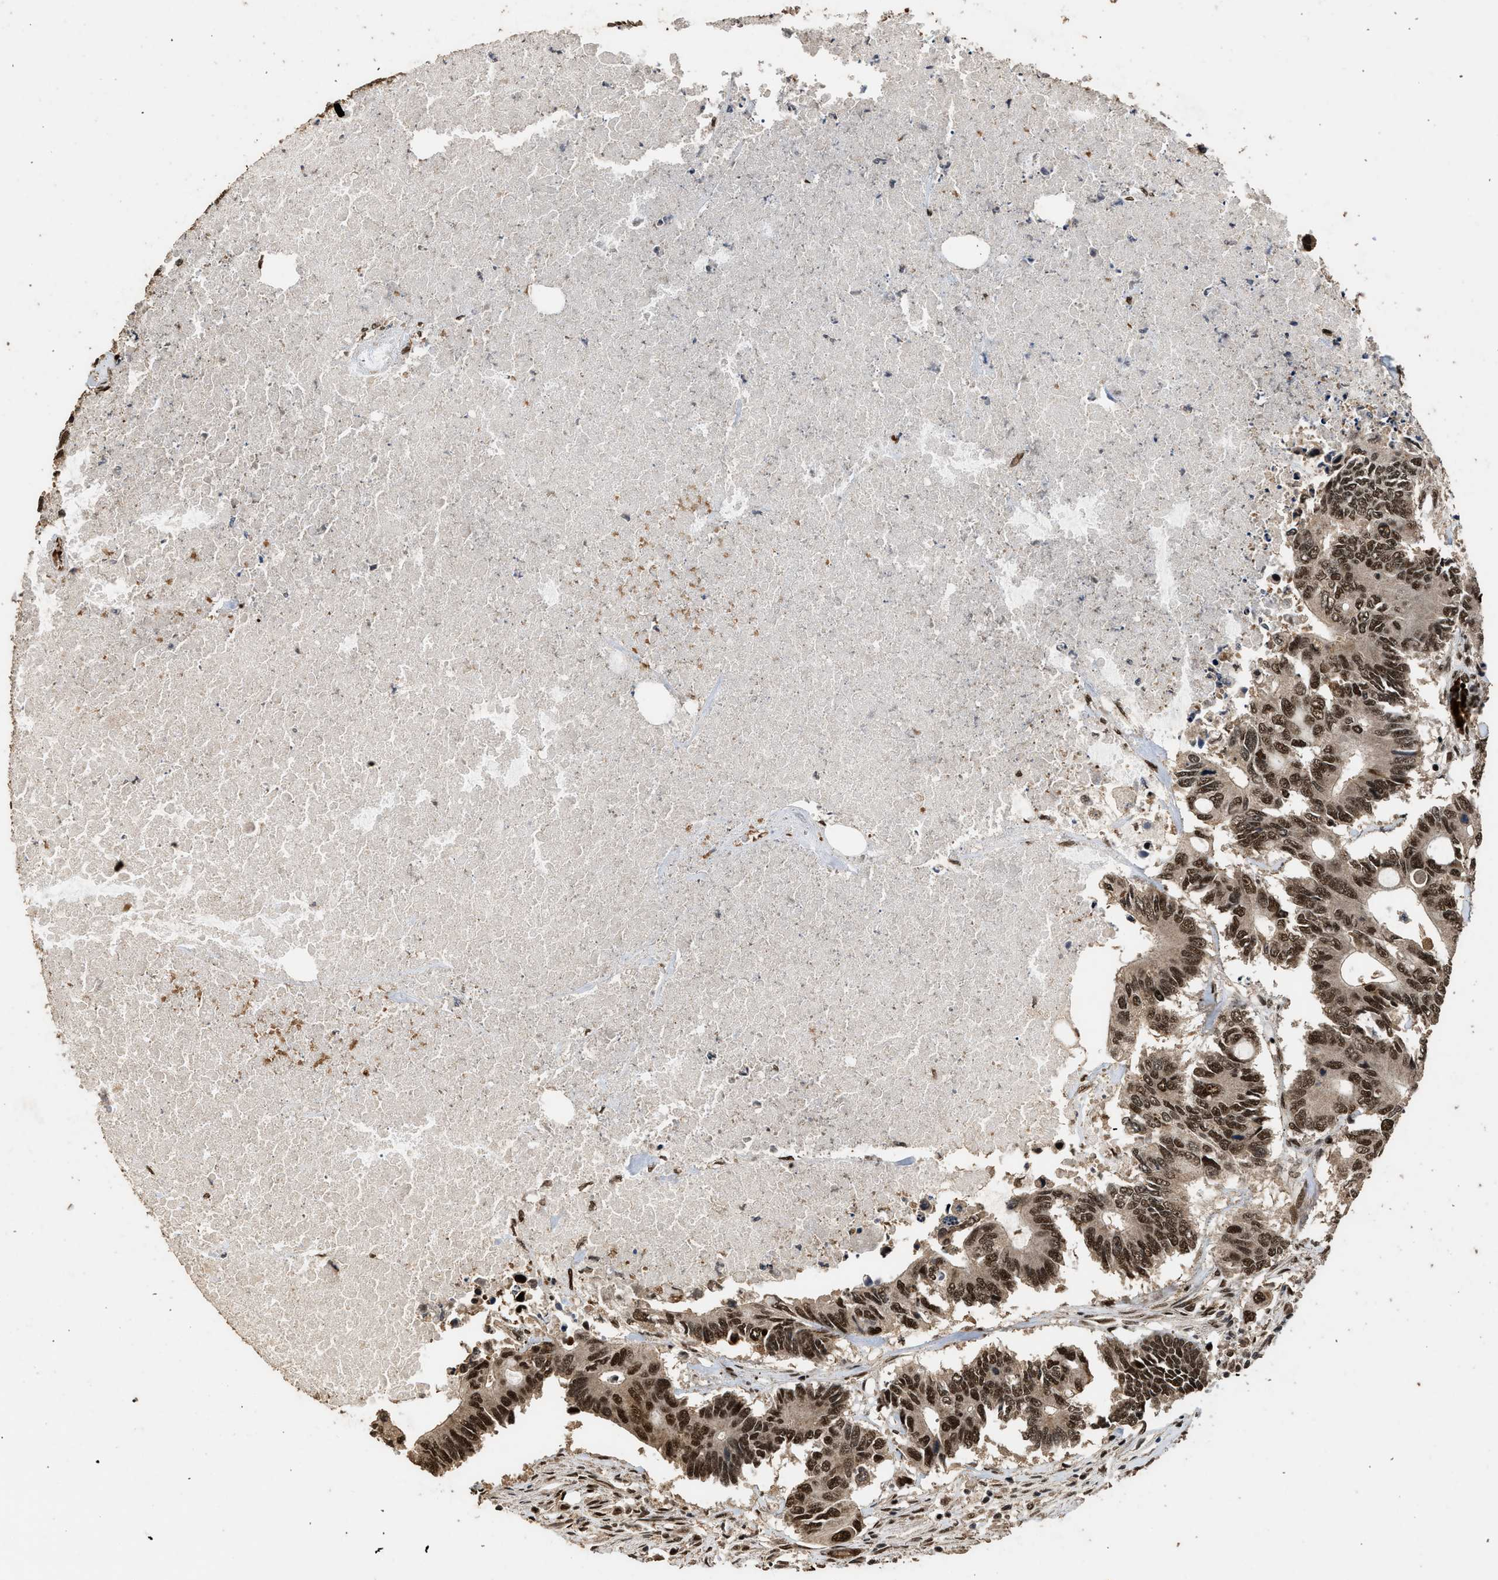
{"staining": {"intensity": "strong", "quantity": ">75%", "location": "nuclear"}, "tissue": "colorectal cancer", "cell_type": "Tumor cells", "image_type": "cancer", "snomed": [{"axis": "morphology", "description": "Adenocarcinoma, NOS"}, {"axis": "topography", "description": "Colon"}], "caption": "High-magnification brightfield microscopy of colorectal adenocarcinoma stained with DAB (brown) and counterstained with hematoxylin (blue). tumor cells exhibit strong nuclear staining is seen in about>75% of cells.", "gene": "PPP4R3B", "patient": {"sex": "male", "age": 71}}